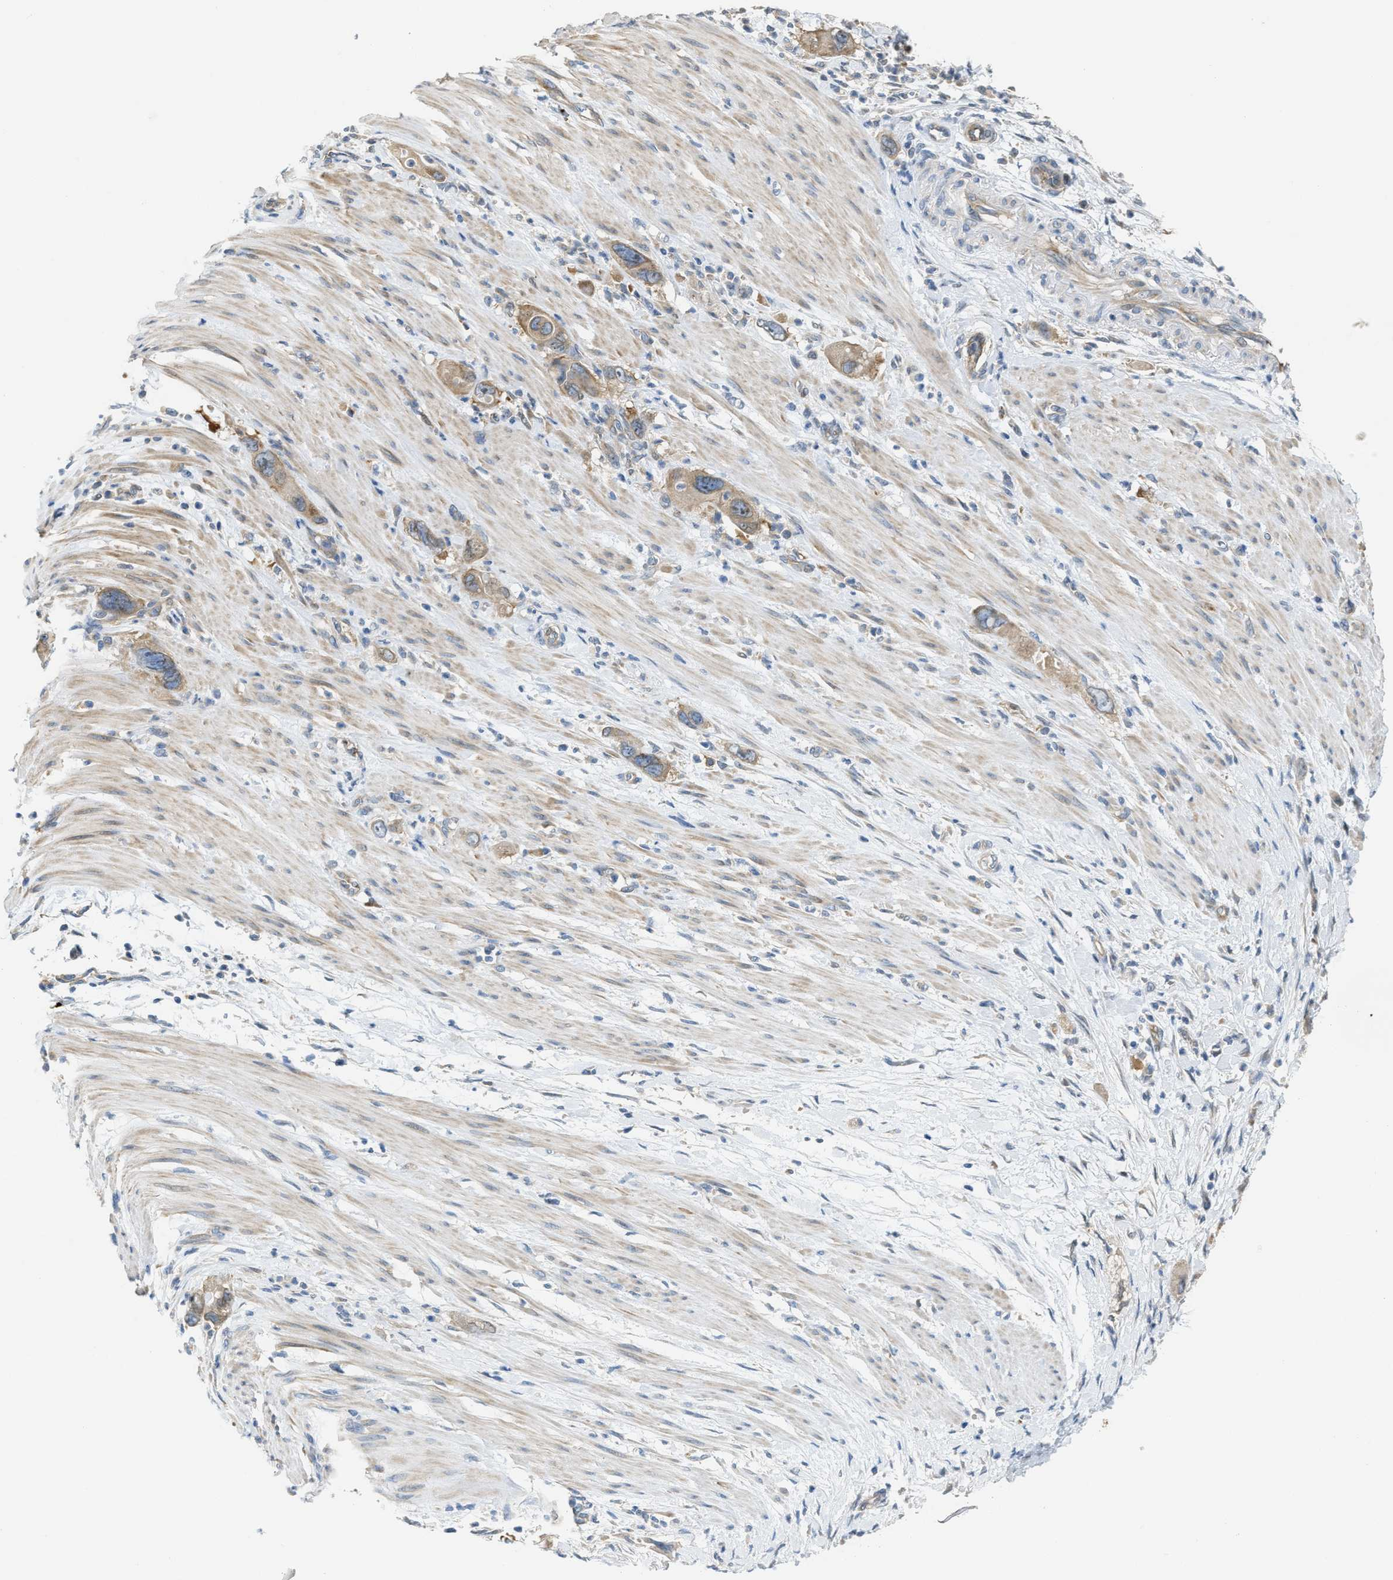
{"staining": {"intensity": "moderate", "quantity": ">75%", "location": "cytoplasmic/membranous"}, "tissue": "pancreatic cancer", "cell_type": "Tumor cells", "image_type": "cancer", "snomed": [{"axis": "morphology", "description": "Adenocarcinoma, NOS"}, {"axis": "topography", "description": "Pancreas"}], "caption": "IHC of pancreatic cancer shows medium levels of moderate cytoplasmic/membranous staining in about >75% of tumor cells.", "gene": "KLHDC10", "patient": {"sex": "female", "age": 70}}